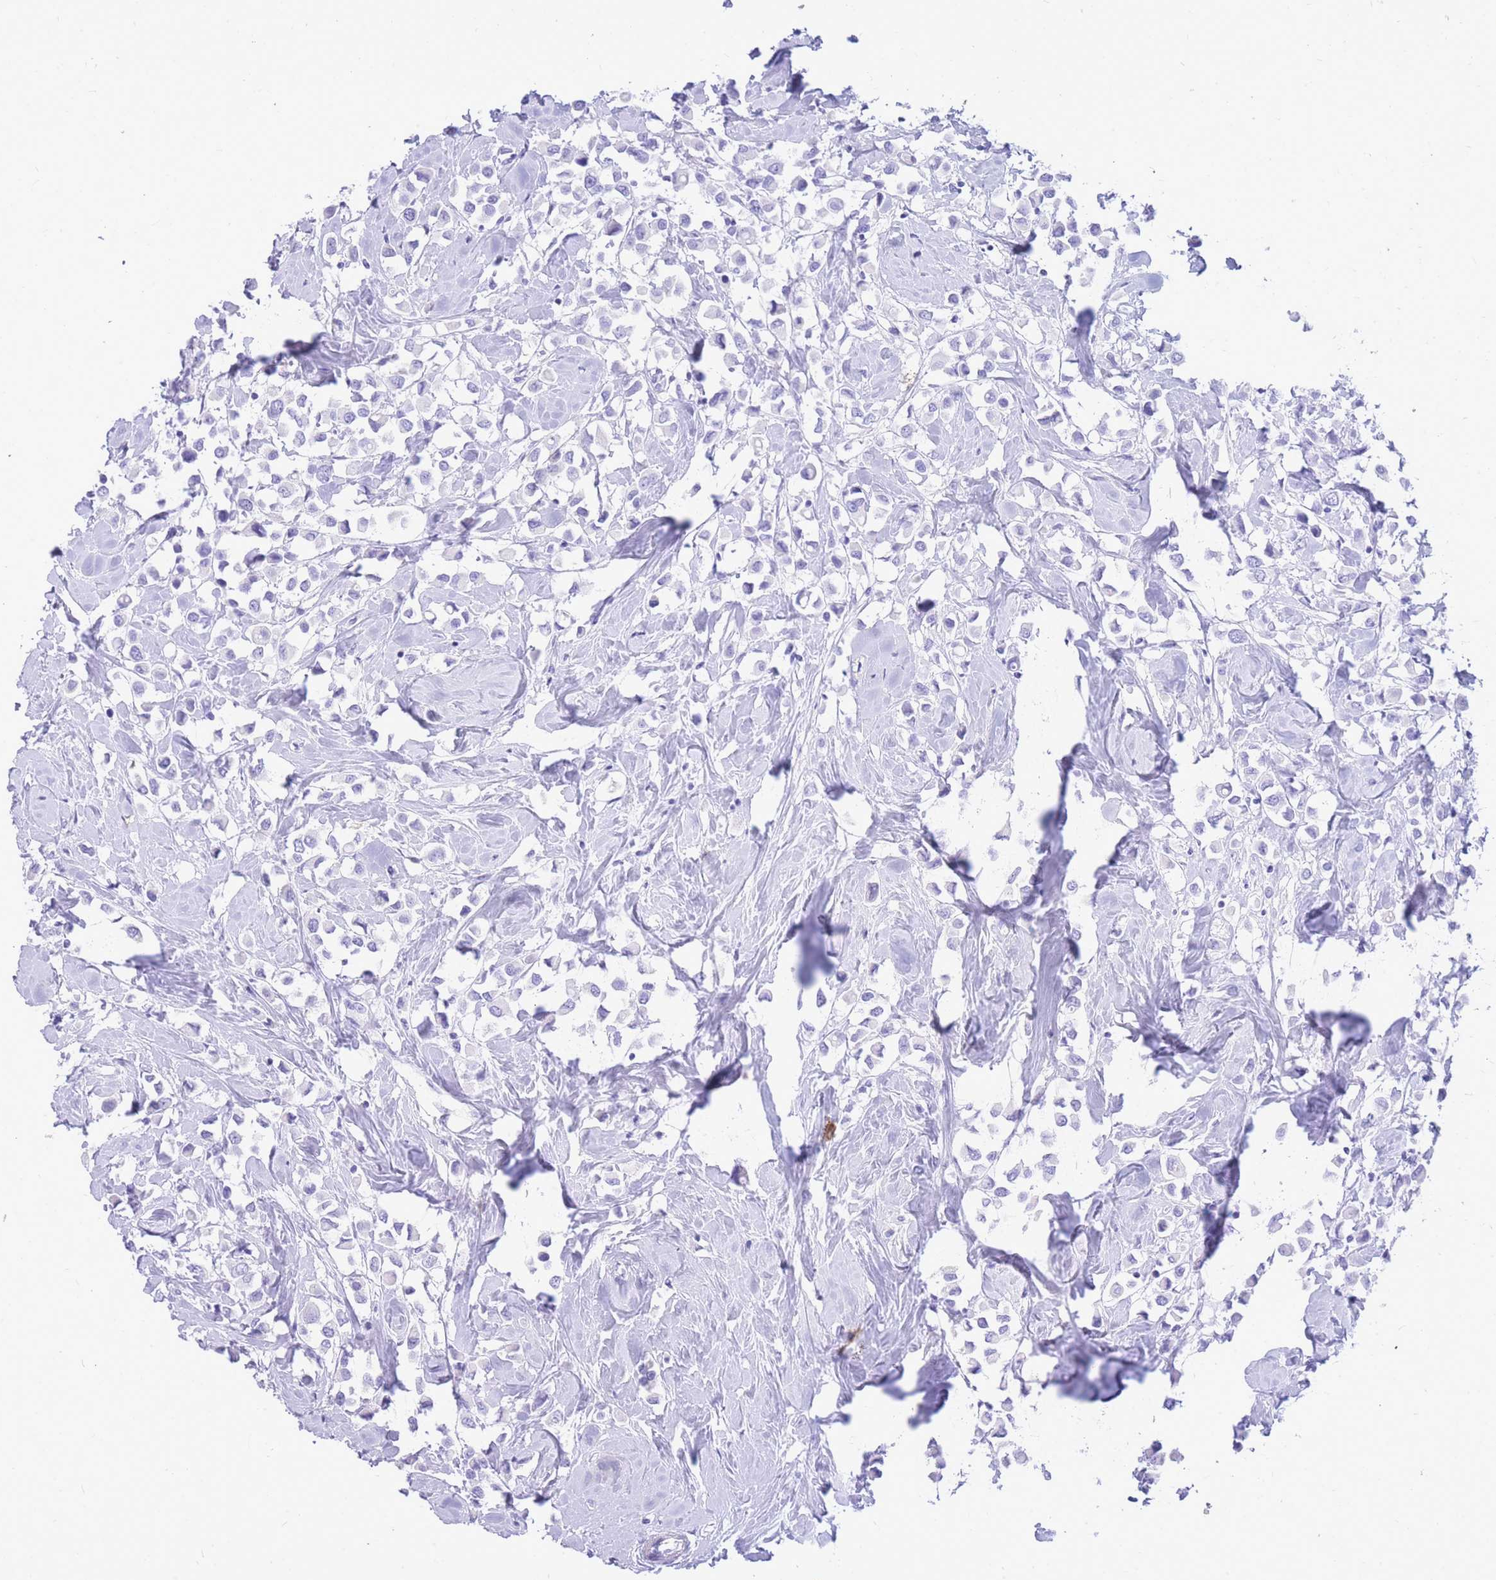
{"staining": {"intensity": "negative", "quantity": "none", "location": "none"}, "tissue": "breast cancer", "cell_type": "Tumor cells", "image_type": "cancer", "snomed": [{"axis": "morphology", "description": "Duct carcinoma"}, {"axis": "topography", "description": "Breast"}], "caption": "Protein analysis of breast intraductal carcinoma reveals no significant positivity in tumor cells.", "gene": "HERC1", "patient": {"sex": "female", "age": 61}}